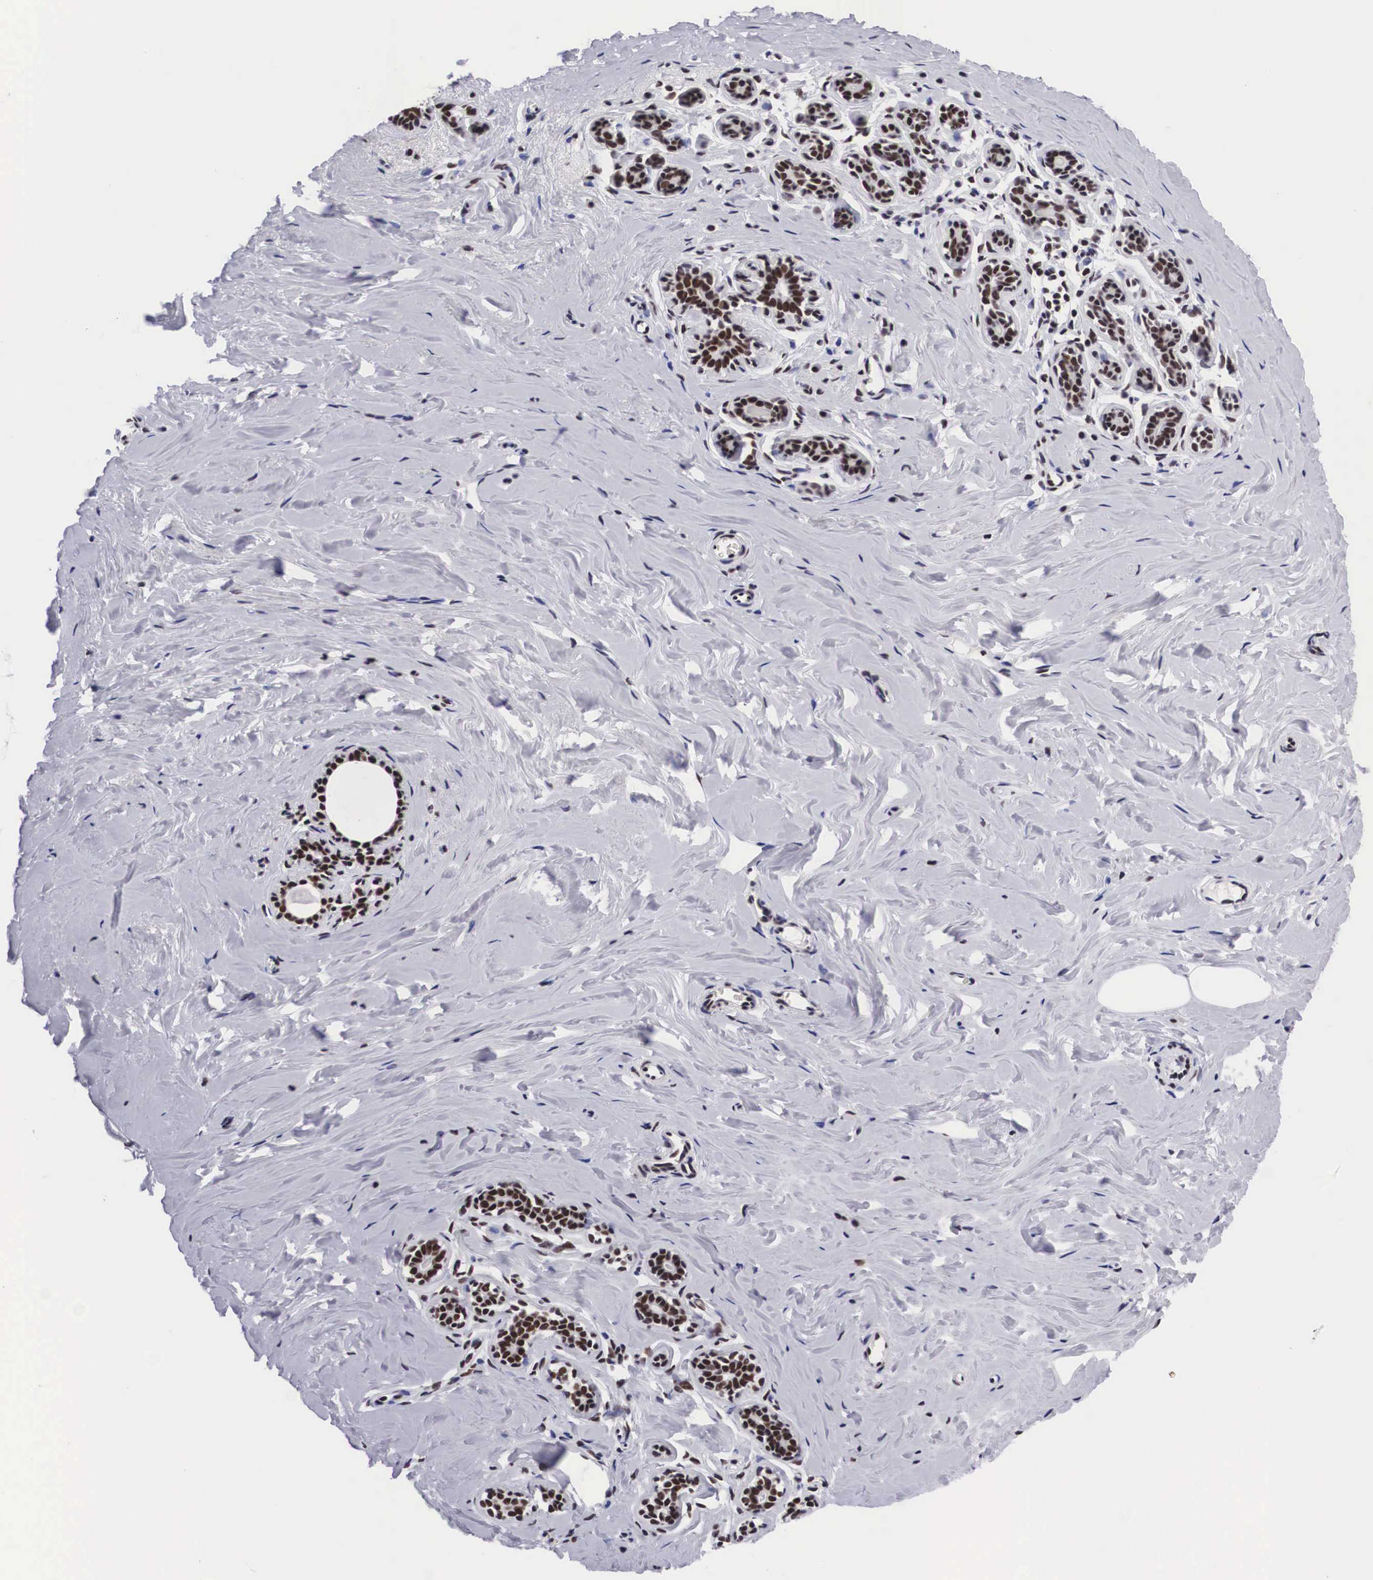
{"staining": {"intensity": "strong", "quantity": ">75%", "location": "nuclear"}, "tissue": "breast", "cell_type": "Glandular cells", "image_type": "normal", "snomed": [{"axis": "morphology", "description": "Normal tissue, NOS"}, {"axis": "topography", "description": "Breast"}], "caption": "Immunohistochemistry staining of unremarkable breast, which shows high levels of strong nuclear expression in approximately >75% of glandular cells indicating strong nuclear protein expression. The staining was performed using DAB (3,3'-diaminobenzidine) (brown) for protein detection and nuclei were counterstained in hematoxylin (blue).", "gene": "SF3A1", "patient": {"sex": "female", "age": 45}}